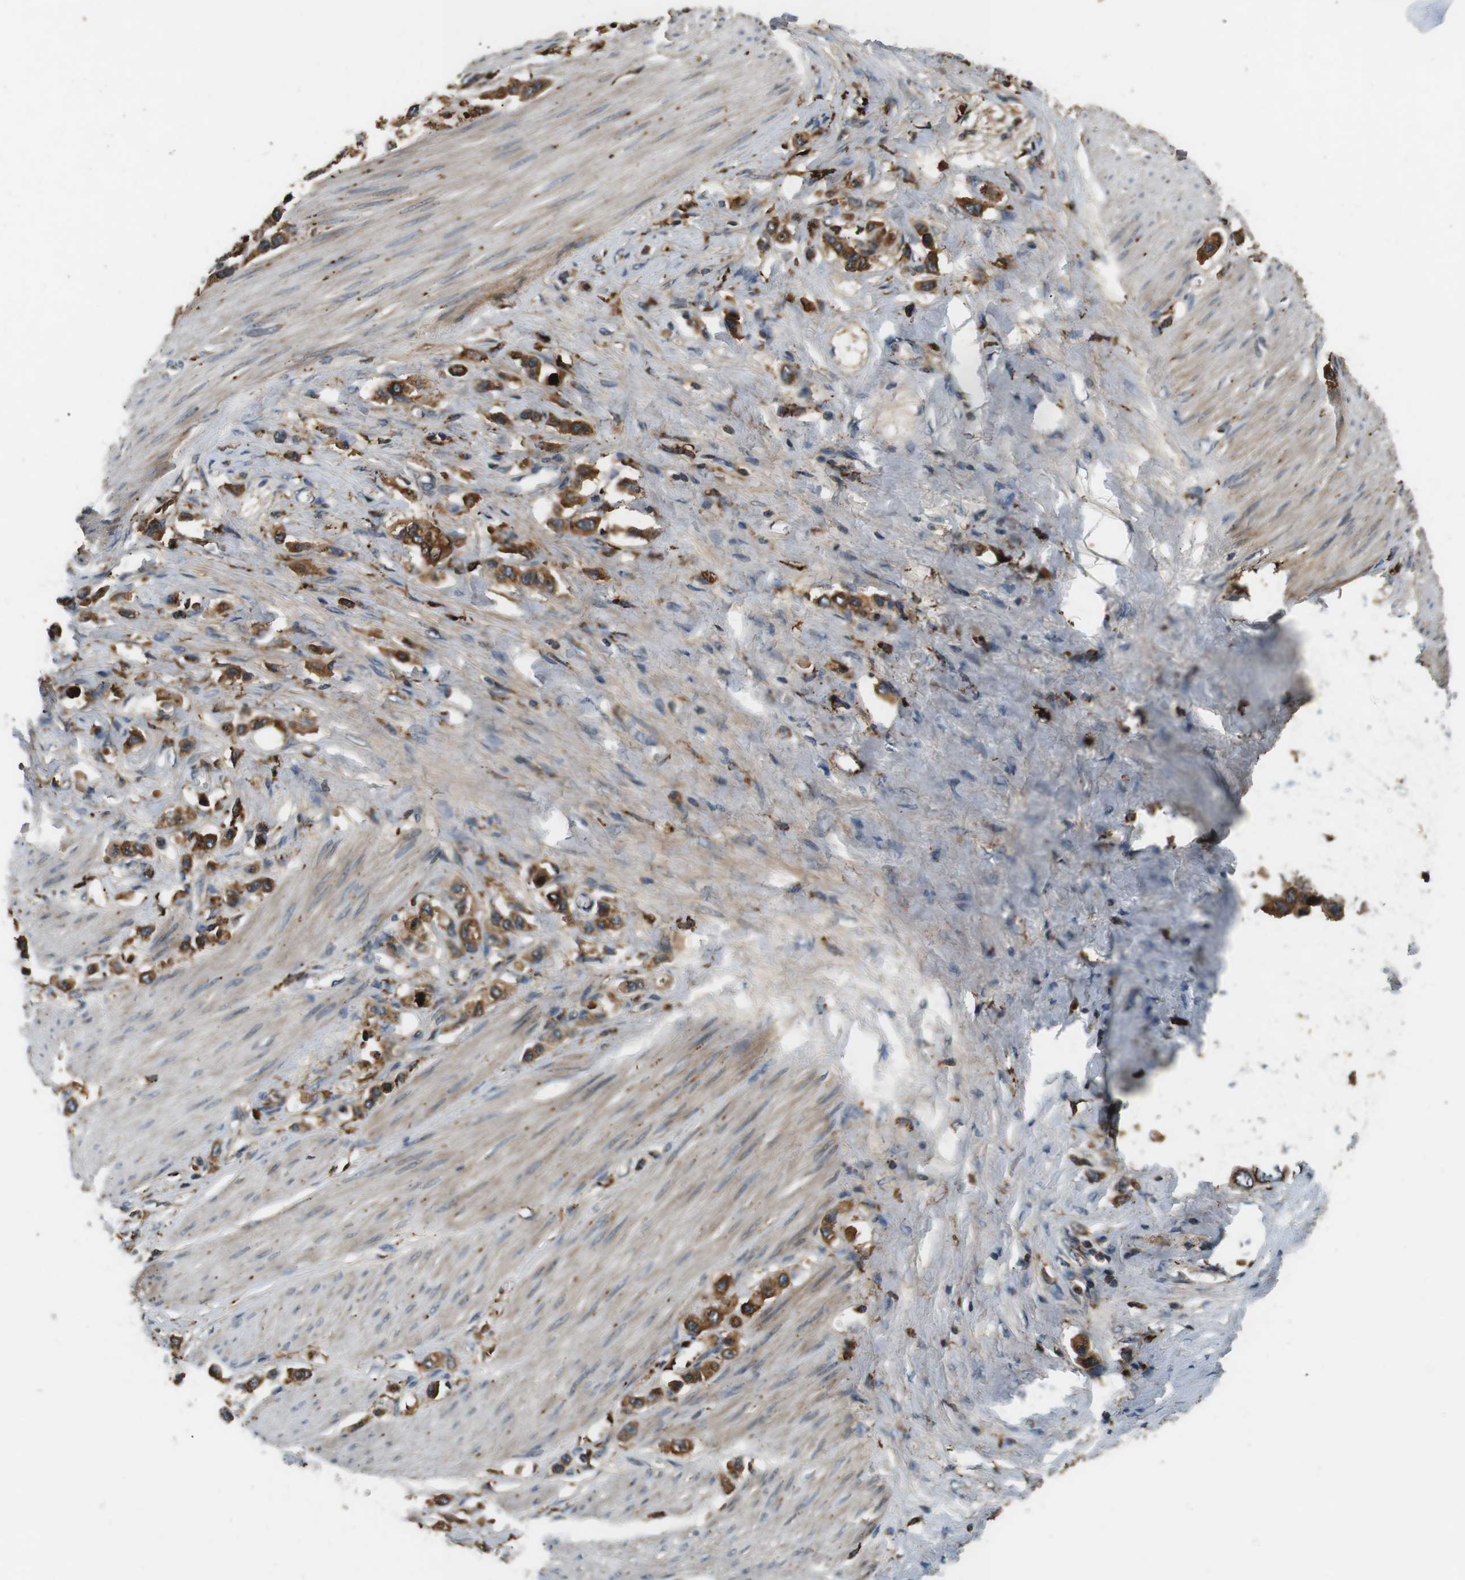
{"staining": {"intensity": "moderate", "quantity": ">75%", "location": "cytoplasmic/membranous"}, "tissue": "stomach cancer", "cell_type": "Tumor cells", "image_type": "cancer", "snomed": [{"axis": "morphology", "description": "Adenocarcinoma, NOS"}, {"axis": "topography", "description": "Stomach"}], "caption": "An image of human adenocarcinoma (stomach) stained for a protein displays moderate cytoplasmic/membranous brown staining in tumor cells.", "gene": "TXNRD1", "patient": {"sex": "female", "age": 65}}